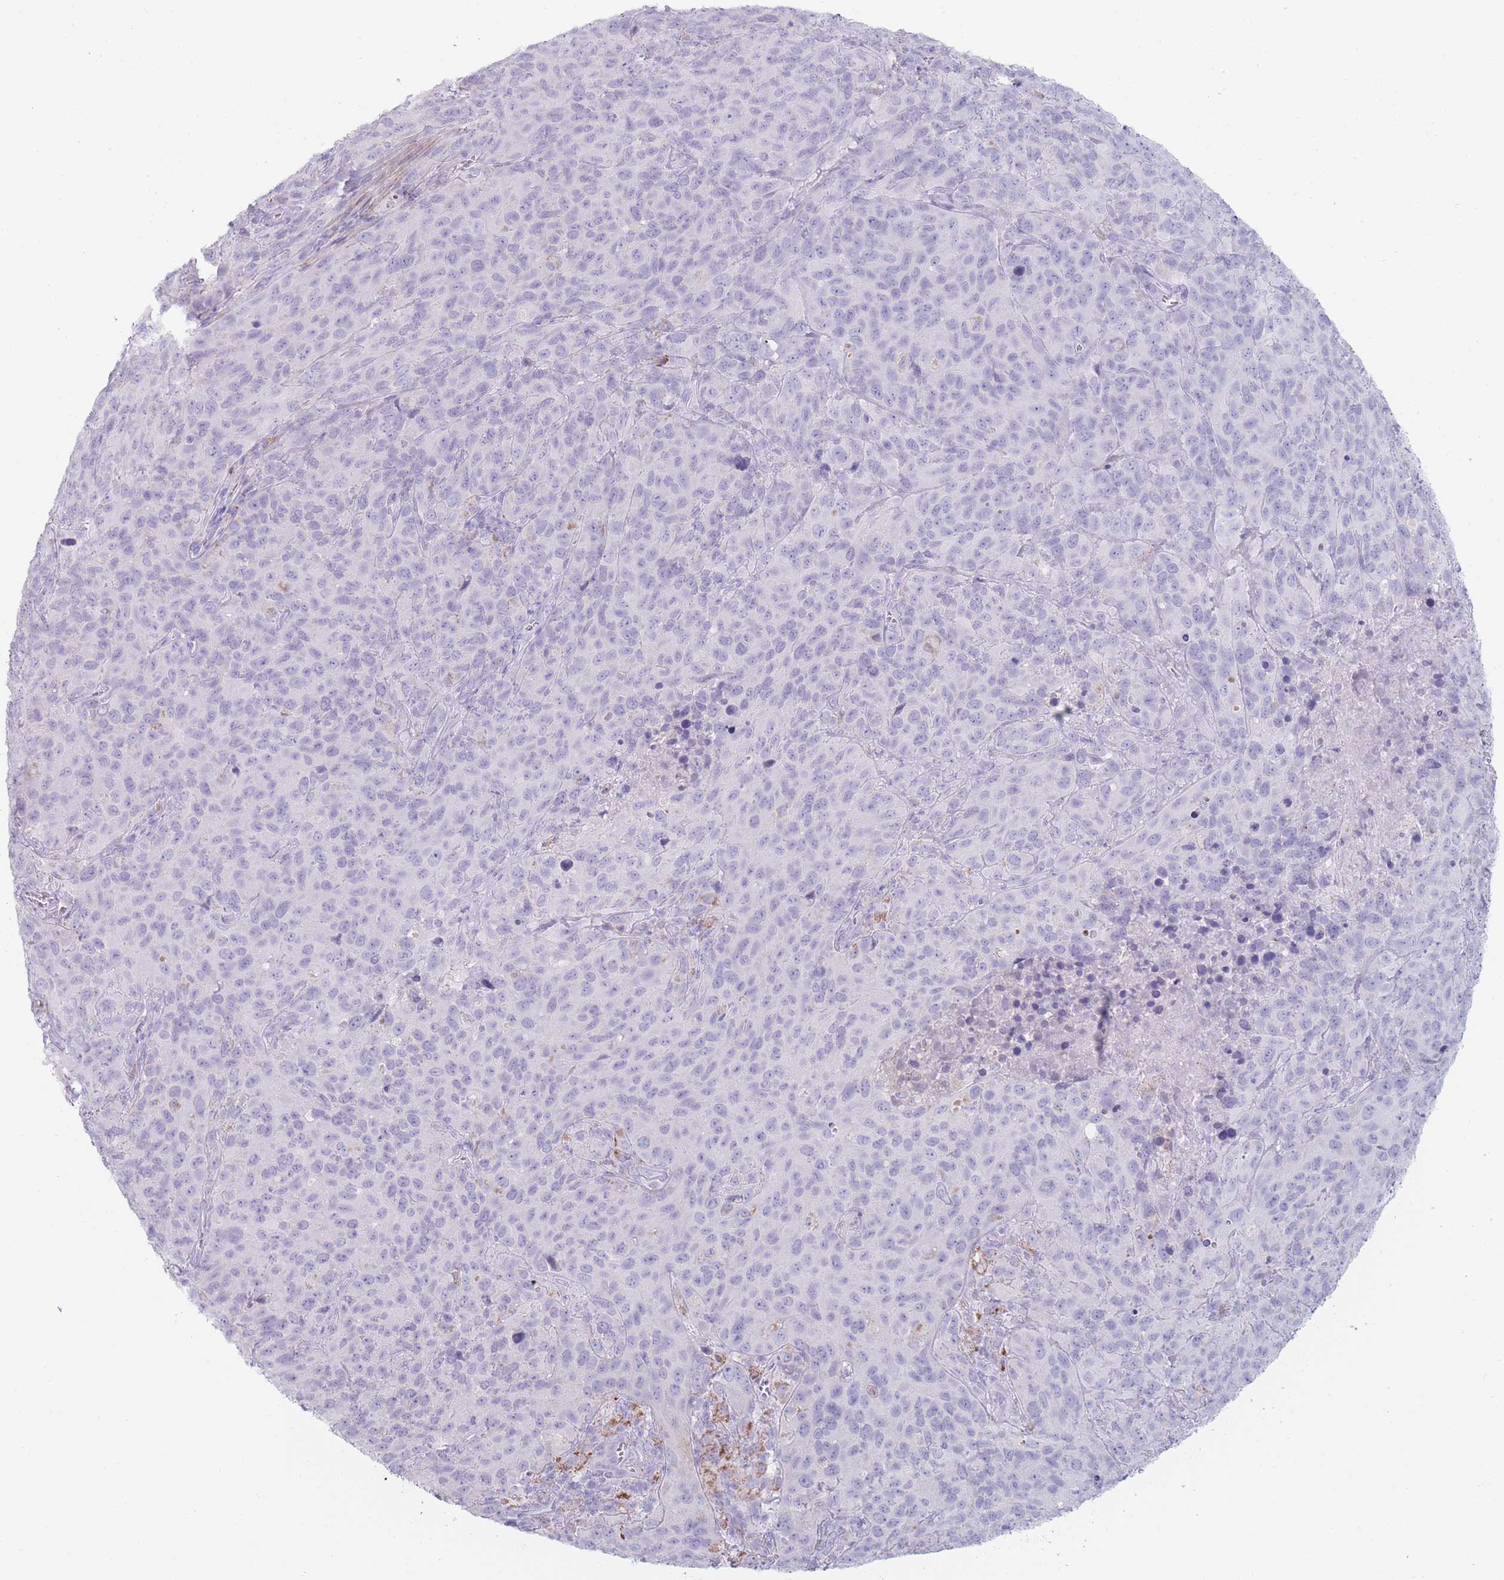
{"staining": {"intensity": "negative", "quantity": "none", "location": "none"}, "tissue": "cervical cancer", "cell_type": "Tumor cells", "image_type": "cancer", "snomed": [{"axis": "morphology", "description": "Squamous cell carcinoma, NOS"}, {"axis": "topography", "description": "Cervix"}], "caption": "Tumor cells show no significant staining in squamous cell carcinoma (cervical).", "gene": "GPR12", "patient": {"sex": "female", "age": 51}}